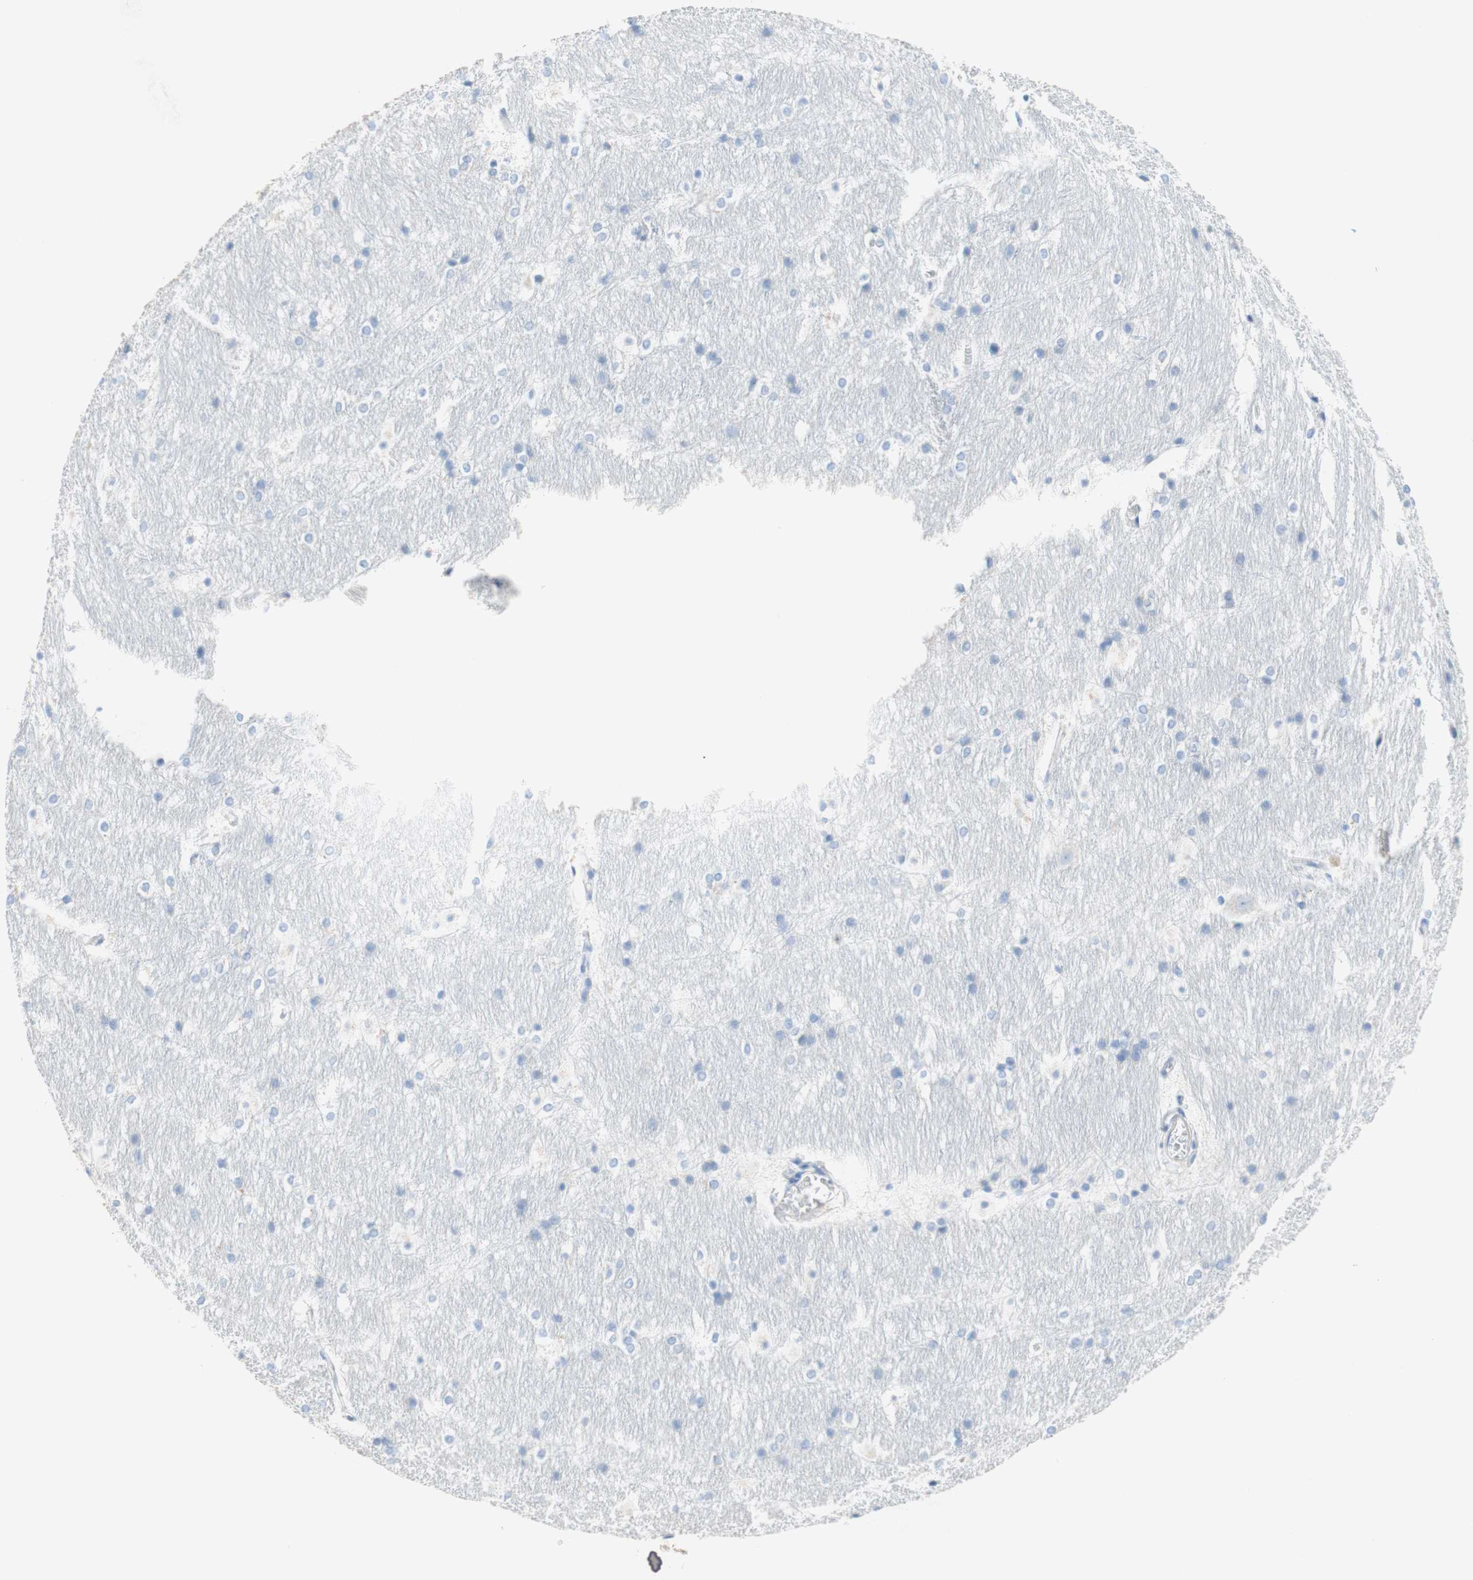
{"staining": {"intensity": "negative", "quantity": "none", "location": "none"}, "tissue": "hippocampus", "cell_type": "Glial cells", "image_type": "normal", "snomed": [{"axis": "morphology", "description": "Normal tissue, NOS"}, {"axis": "topography", "description": "Hippocampus"}], "caption": "A histopathology image of human hippocampus is negative for staining in glial cells. (Stains: DAB immunohistochemistry with hematoxylin counter stain, Microscopy: brightfield microscopy at high magnification).", "gene": "CEACAM1", "patient": {"sex": "female", "age": 19}}